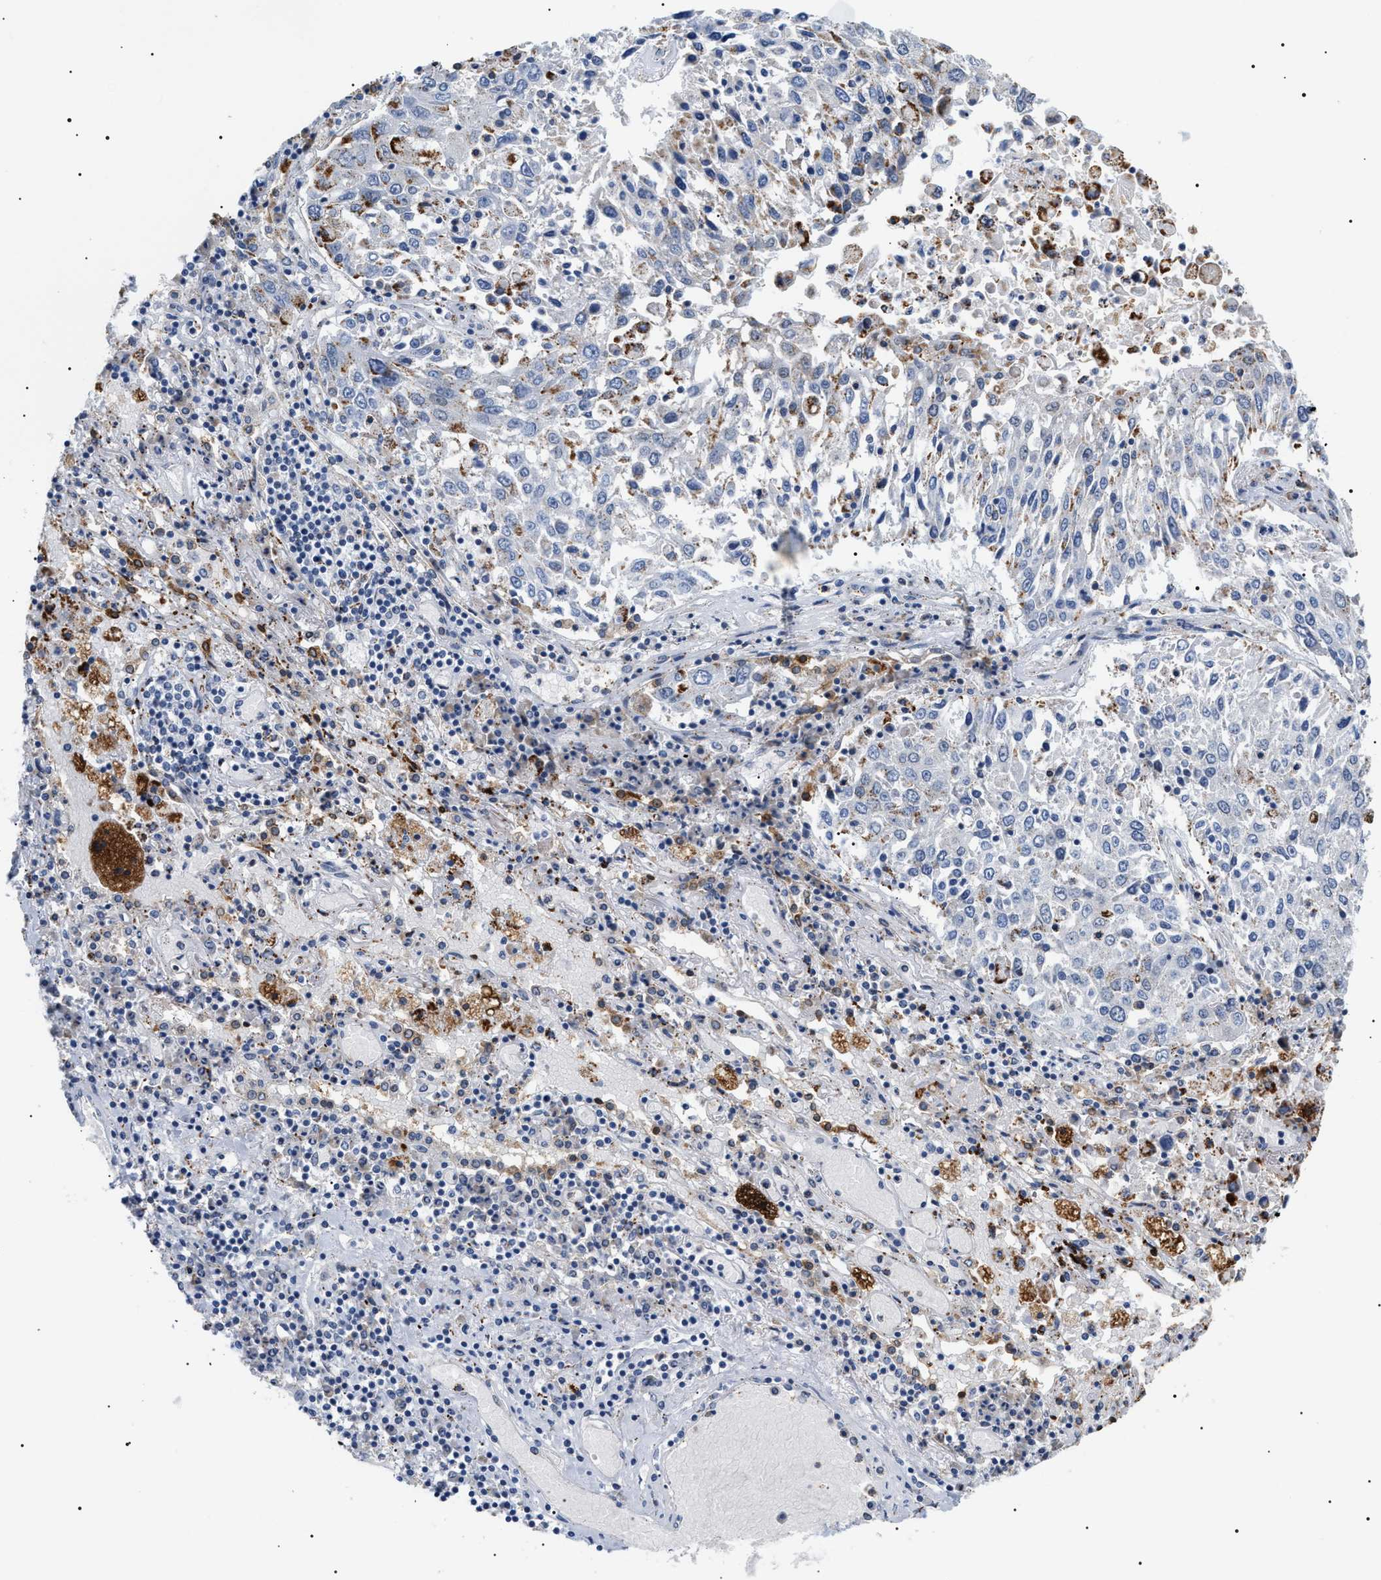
{"staining": {"intensity": "negative", "quantity": "none", "location": "none"}, "tissue": "lung cancer", "cell_type": "Tumor cells", "image_type": "cancer", "snomed": [{"axis": "morphology", "description": "Squamous cell carcinoma, NOS"}, {"axis": "topography", "description": "Lung"}], "caption": "Tumor cells are negative for protein expression in human lung cancer.", "gene": "HSD17B11", "patient": {"sex": "male", "age": 65}}